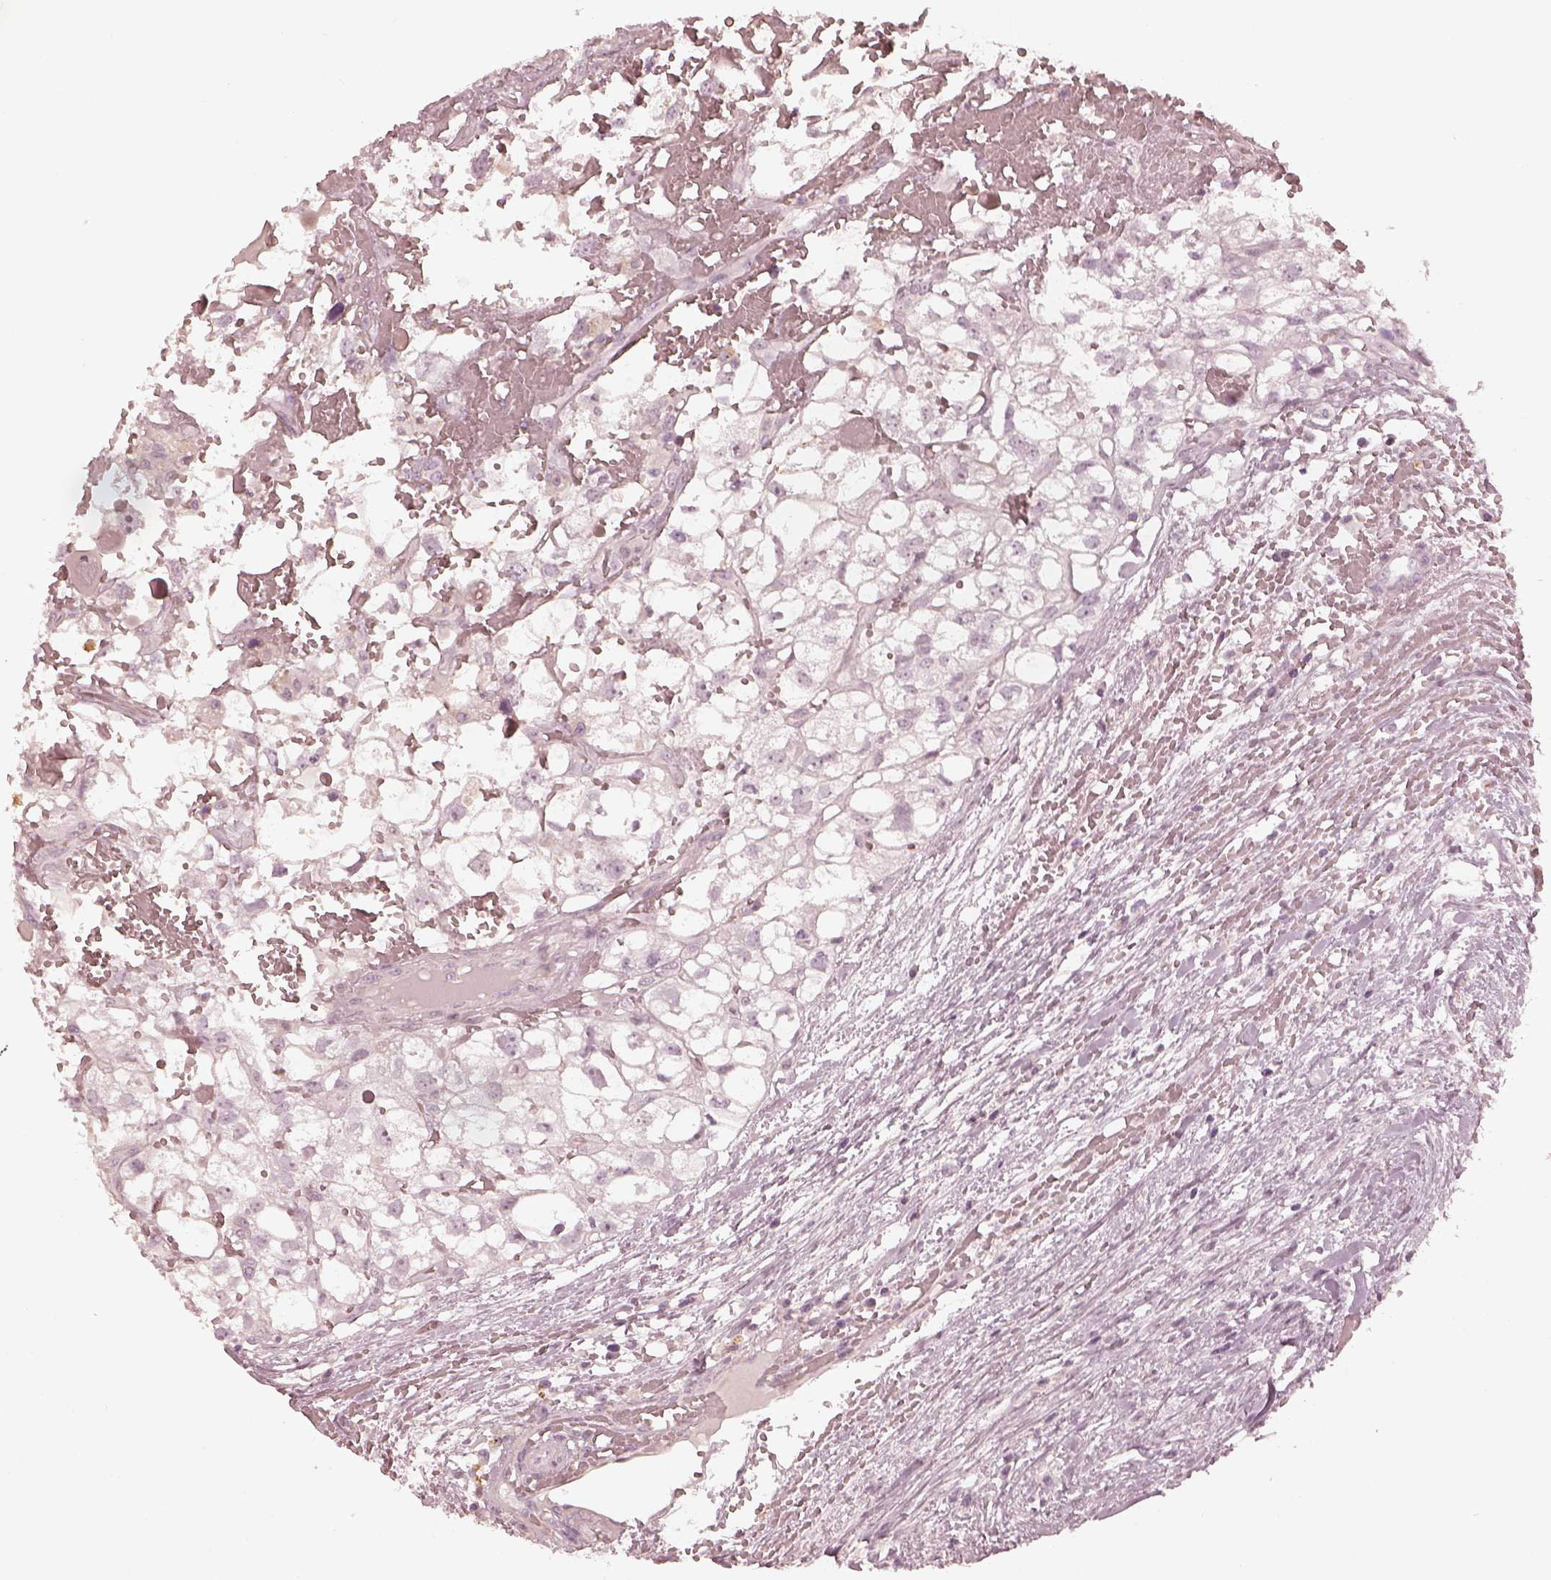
{"staining": {"intensity": "negative", "quantity": "none", "location": "none"}, "tissue": "renal cancer", "cell_type": "Tumor cells", "image_type": "cancer", "snomed": [{"axis": "morphology", "description": "Adenocarcinoma, NOS"}, {"axis": "topography", "description": "Kidney"}], "caption": "IHC histopathology image of neoplastic tissue: human renal cancer stained with DAB demonstrates no significant protein expression in tumor cells.", "gene": "ADRB3", "patient": {"sex": "male", "age": 56}}